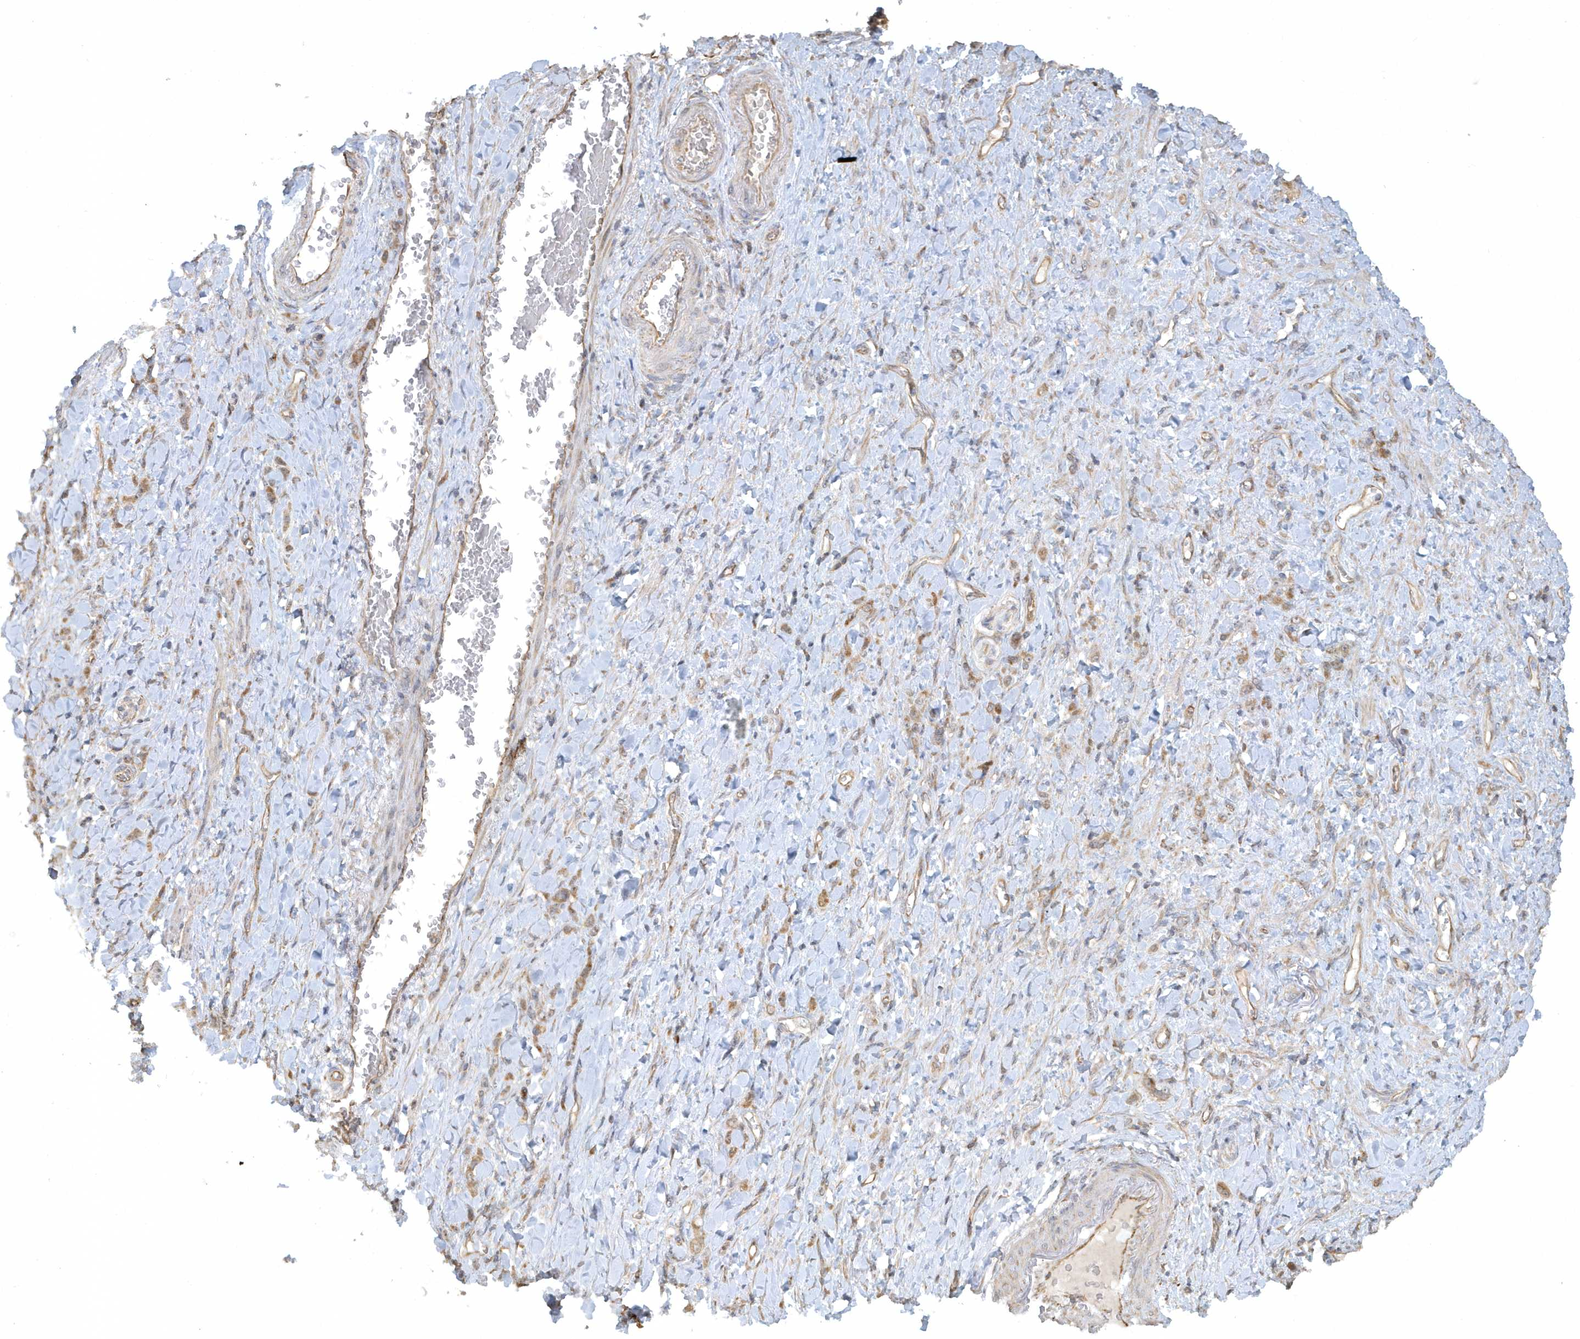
{"staining": {"intensity": "moderate", "quantity": ">75%", "location": "cytoplasmic/membranous"}, "tissue": "stomach cancer", "cell_type": "Tumor cells", "image_type": "cancer", "snomed": [{"axis": "morphology", "description": "Normal tissue, NOS"}, {"axis": "morphology", "description": "Adenocarcinoma, NOS"}, {"axis": "topography", "description": "Stomach"}], "caption": "About >75% of tumor cells in stomach adenocarcinoma show moderate cytoplasmic/membranous protein staining as visualized by brown immunohistochemical staining.", "gene": "THG1L", "patient": {"sex": "male", "age": 82}}